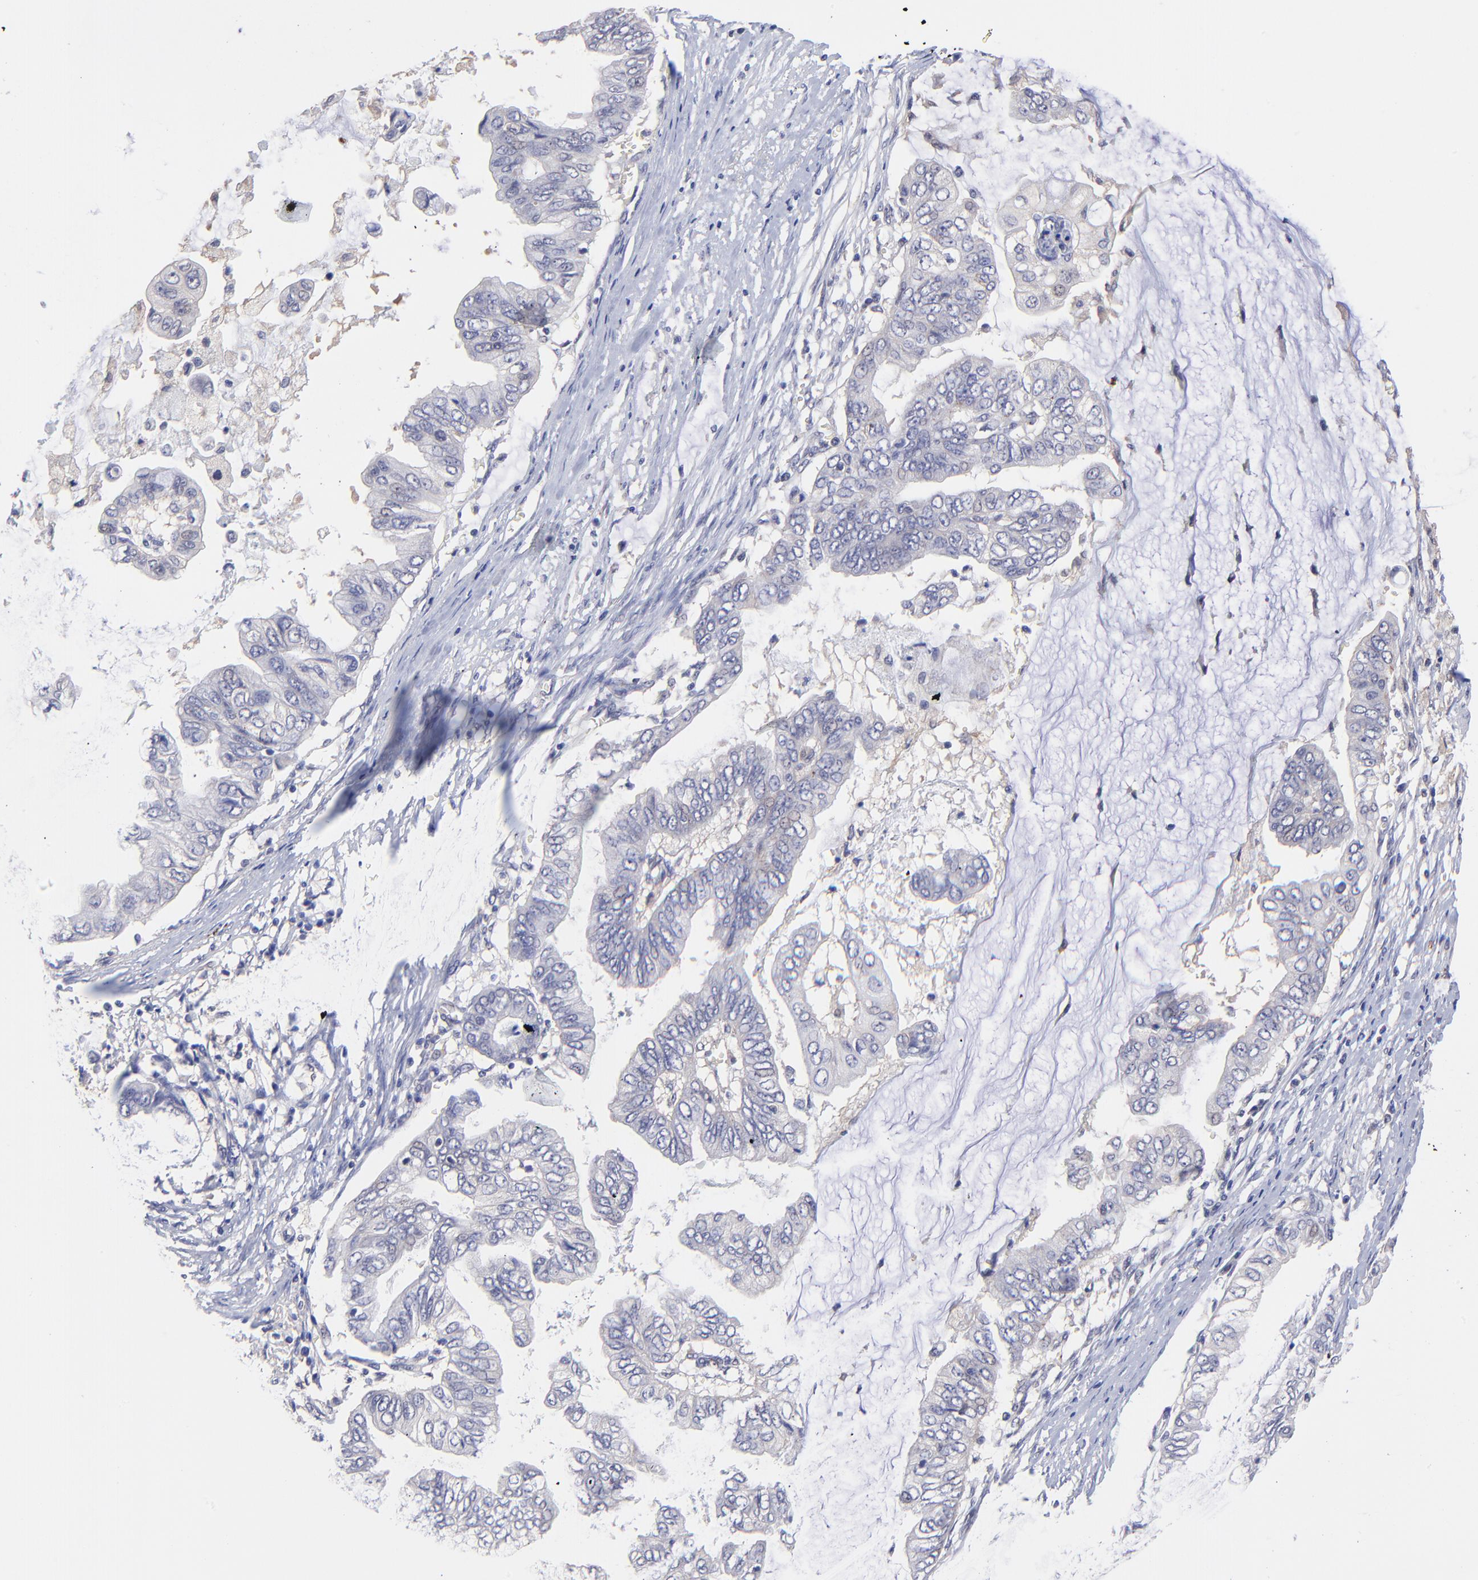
{"staining": {"intensity": "negative", "quantity": "none", "location": "none"}, "tissue": "stomach cancer", "cell_type": "Tumor cells", "image_type": "cancer", "snomed": [{"axis": "morphology", "description": "Adenocarcinoma, NOS"}, {"axis": "topography", "description": "Stomach, upper"}], "caption": "There is no significant staining in tumor cells of stomach cancer (adenocarcinoma).", "gene": "ZNF747", "patient": {"sex": "male", "age": 80}}